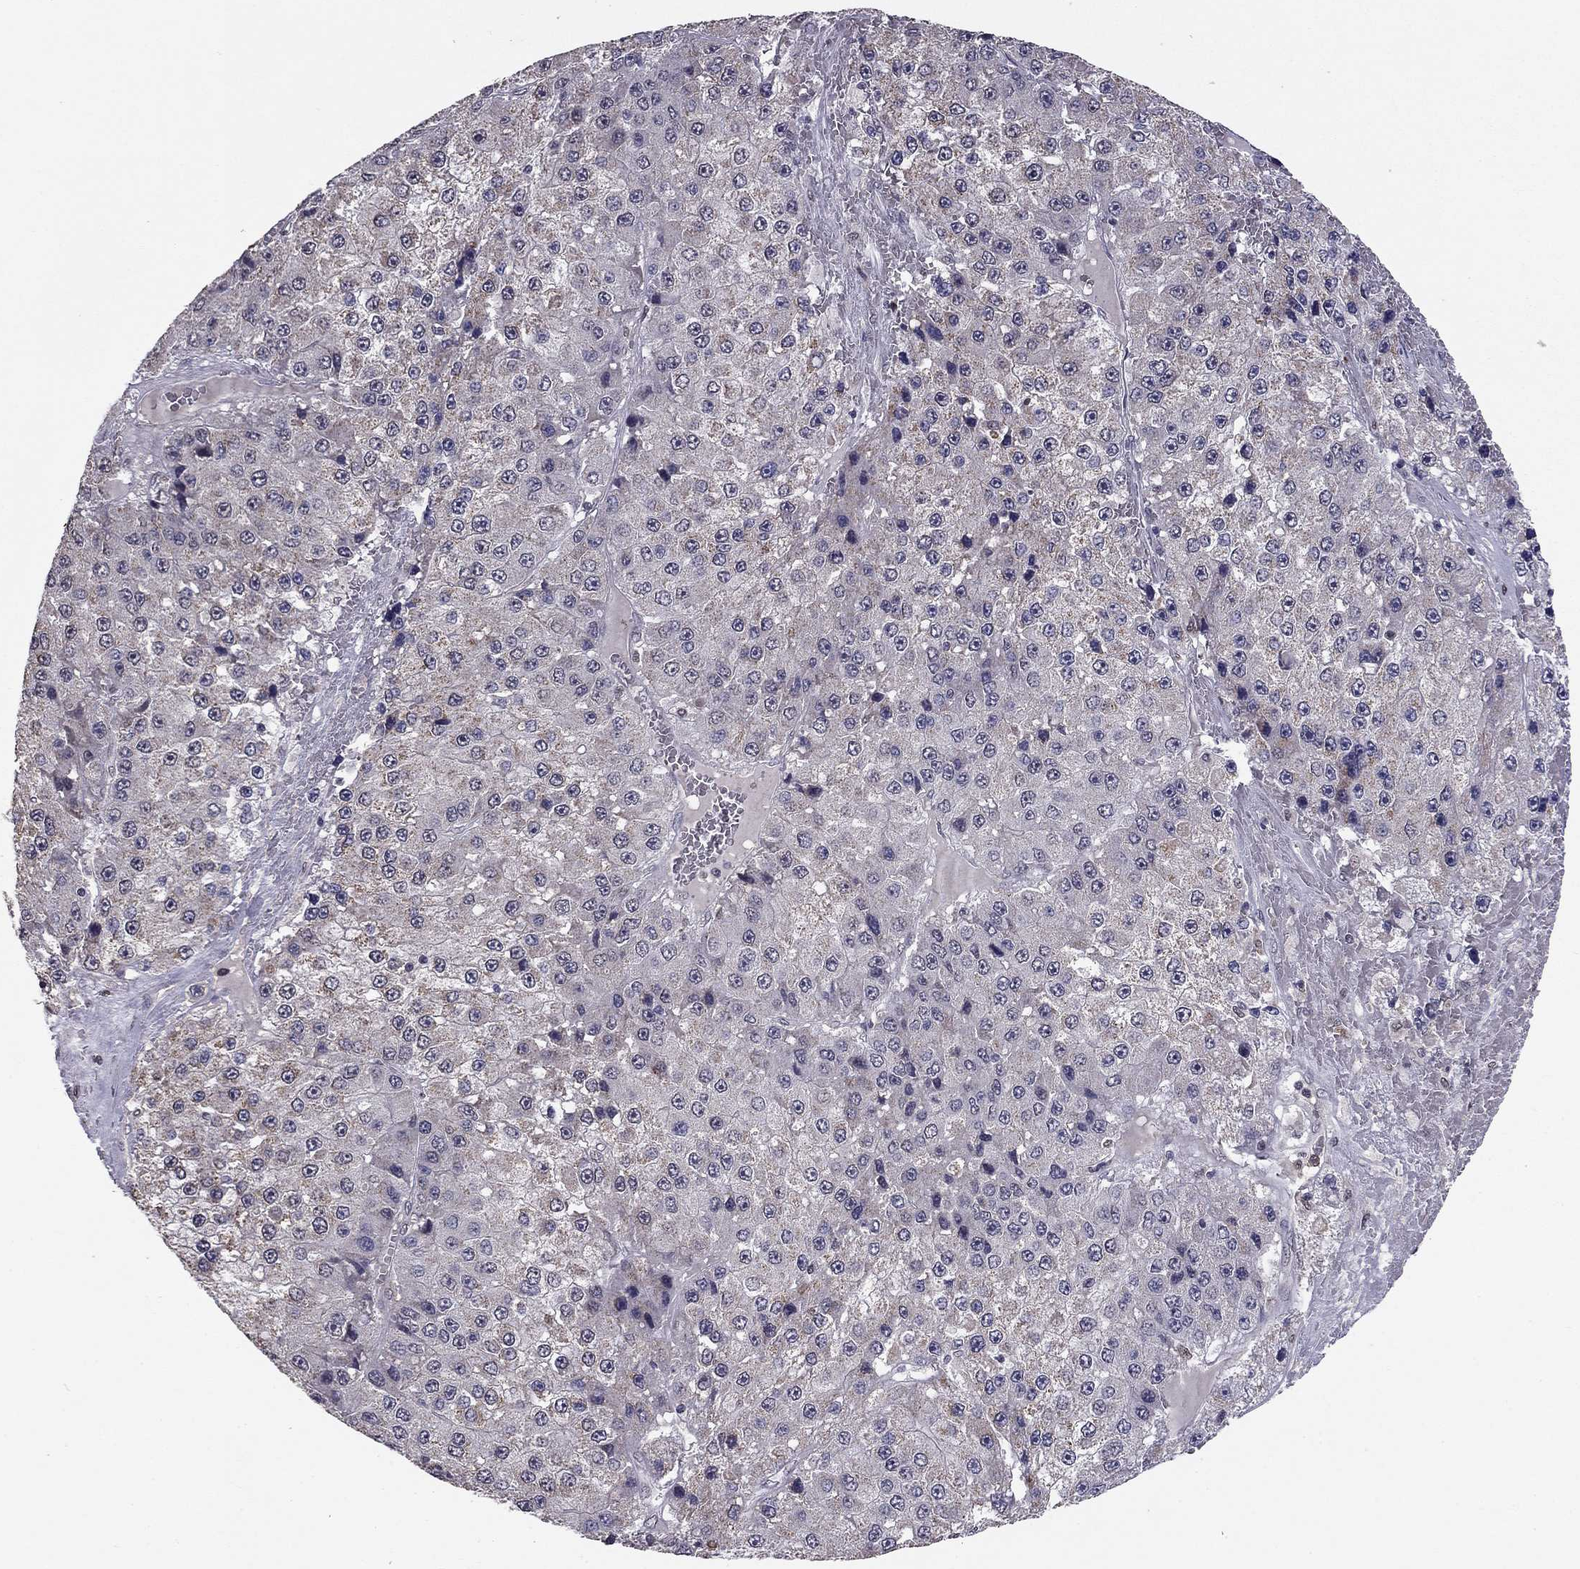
{"staining": {"intensity": "negative", "quantity": "none", "location": "none"}, "tissue": "liver cancer", "cell_type": "Tumor cells", "image_type": "cancer", "snomed": [{"axis": "morphology", "description": "Carcinoma, Hepatocellular, NOS"}, {"axis": "topography", "description": "Liver"}], "caption": "This is an IHC image of liver cancer (hepatocellular carcinoma). There is no positivity in tumor cells.", "gene": "HCN1", "patient": {"sex": "female", "age": 73}}